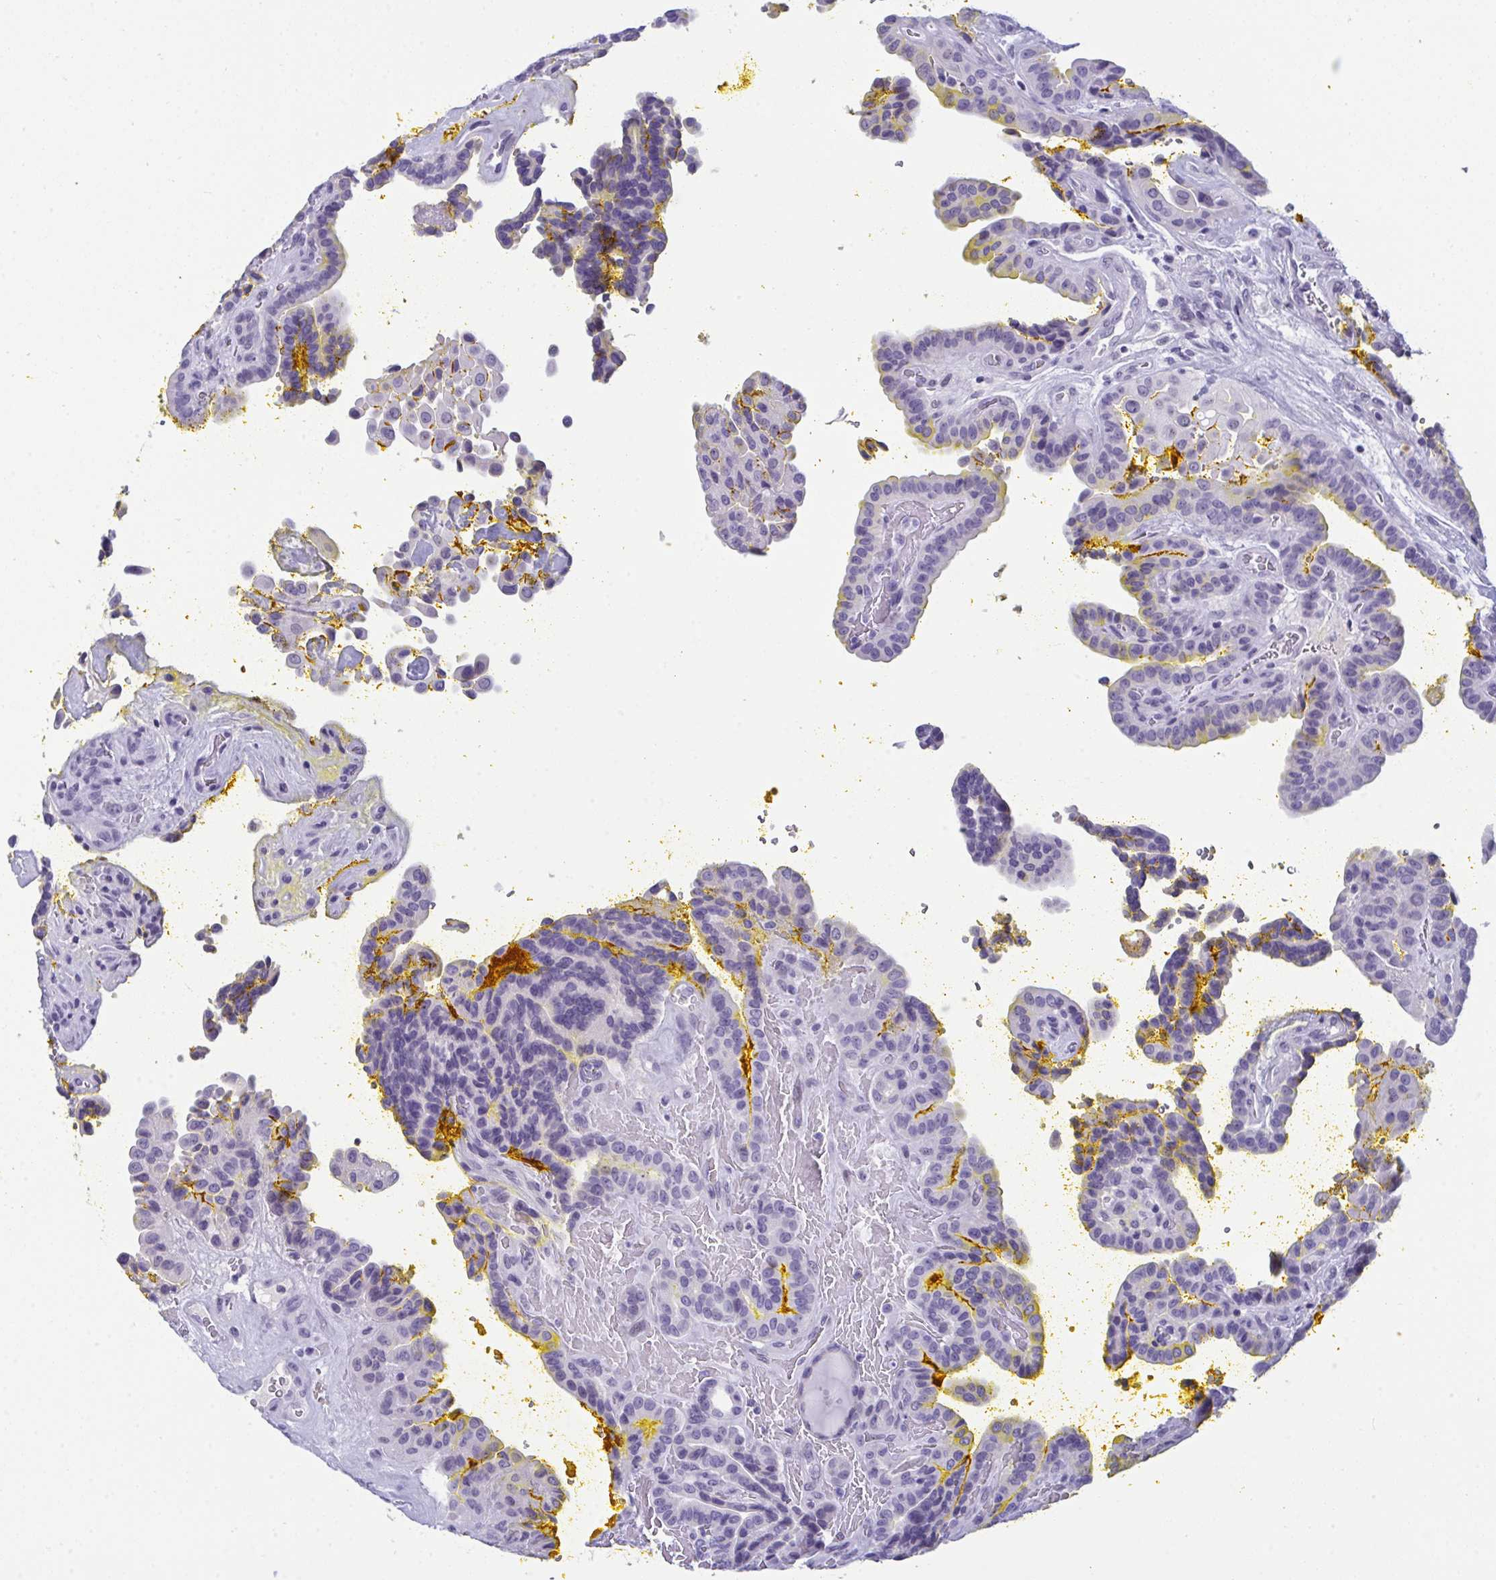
{"staining": {"intensity": "negative", "quantity": "none", "location": "none"}, "tissue": "thyroid cancer", "cell_type": "Tumor cells", "image_type": "cancer", "snomed": [{"axis": "morphology", "description": "Papillary adenocarcinoma, NOS"}, {"axis": "topography", "description": "Thyroid gland"}], "caption": "Image shows no significant protein positivity in tumor cells of thyroid cancer. (DAB immunohistochemistry (IHC) with hematoxylin counter stain).", "gene": "PRDM9", "patient": {"sex": "male", "age": 87}}